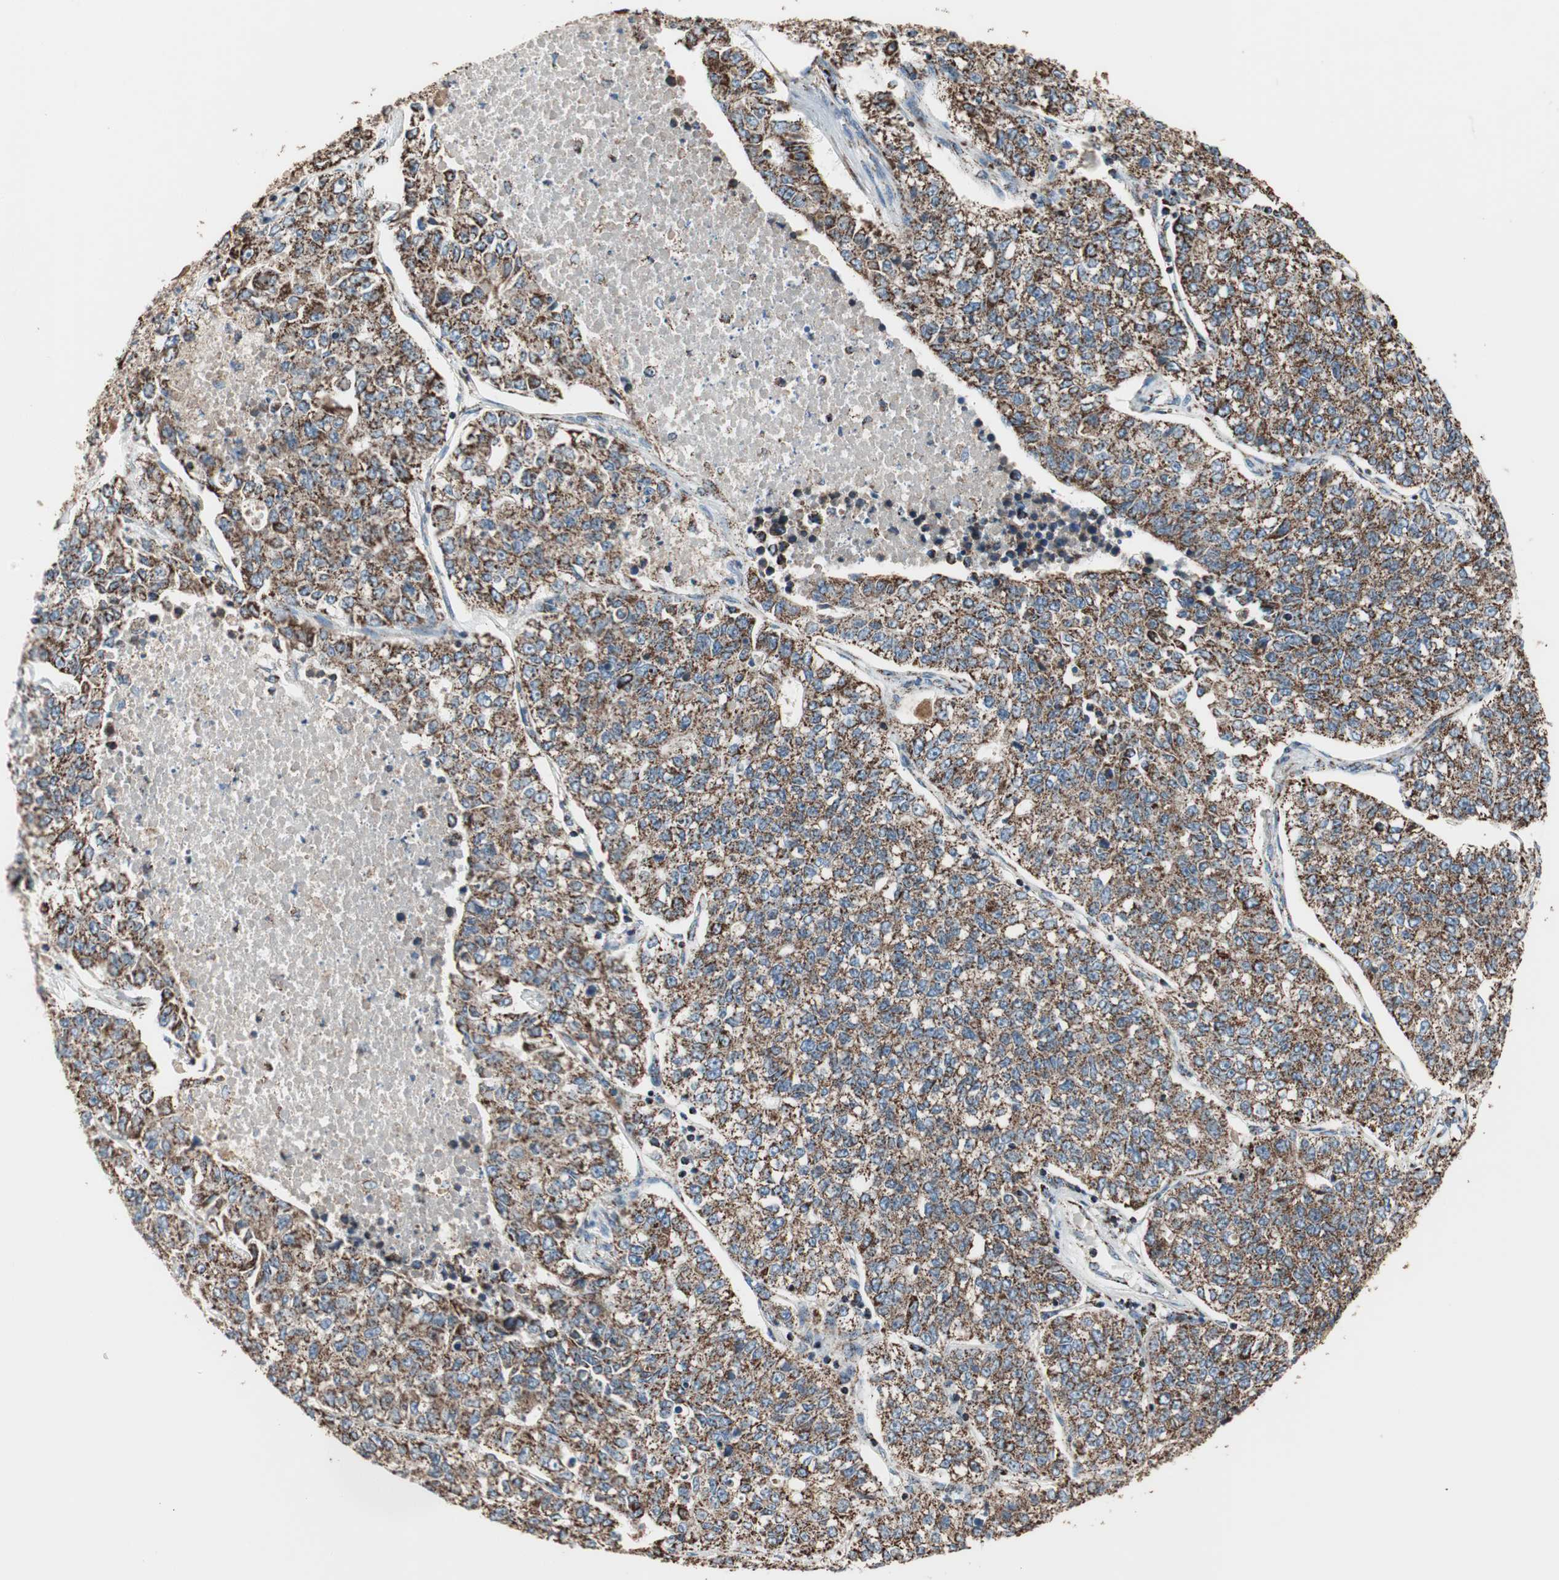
{"staining": {"intensity": "strong", "quantity": ">75%", "location": "cytoplasmic/membranous"}, "tissue": "lung cancer", "cell_type": "Tumor cells", "image_type": "cancer", "snomed": [{"axis": "morphology", "description": "Adenocarcinoma, NOS"}, {"axis": "topography", "description": "Lung"}], "caption": "The histopathology image demonstrates a brown stain indicating the presence of a protein in the cytoplasmic/membranous of tumor cells in lung cancer (adenocarcinoma). (Brightfield microscopy of DAB IHC at high magnification).", "gene": "PCSK4", "patient": {"sex": "male", "age": 49}}